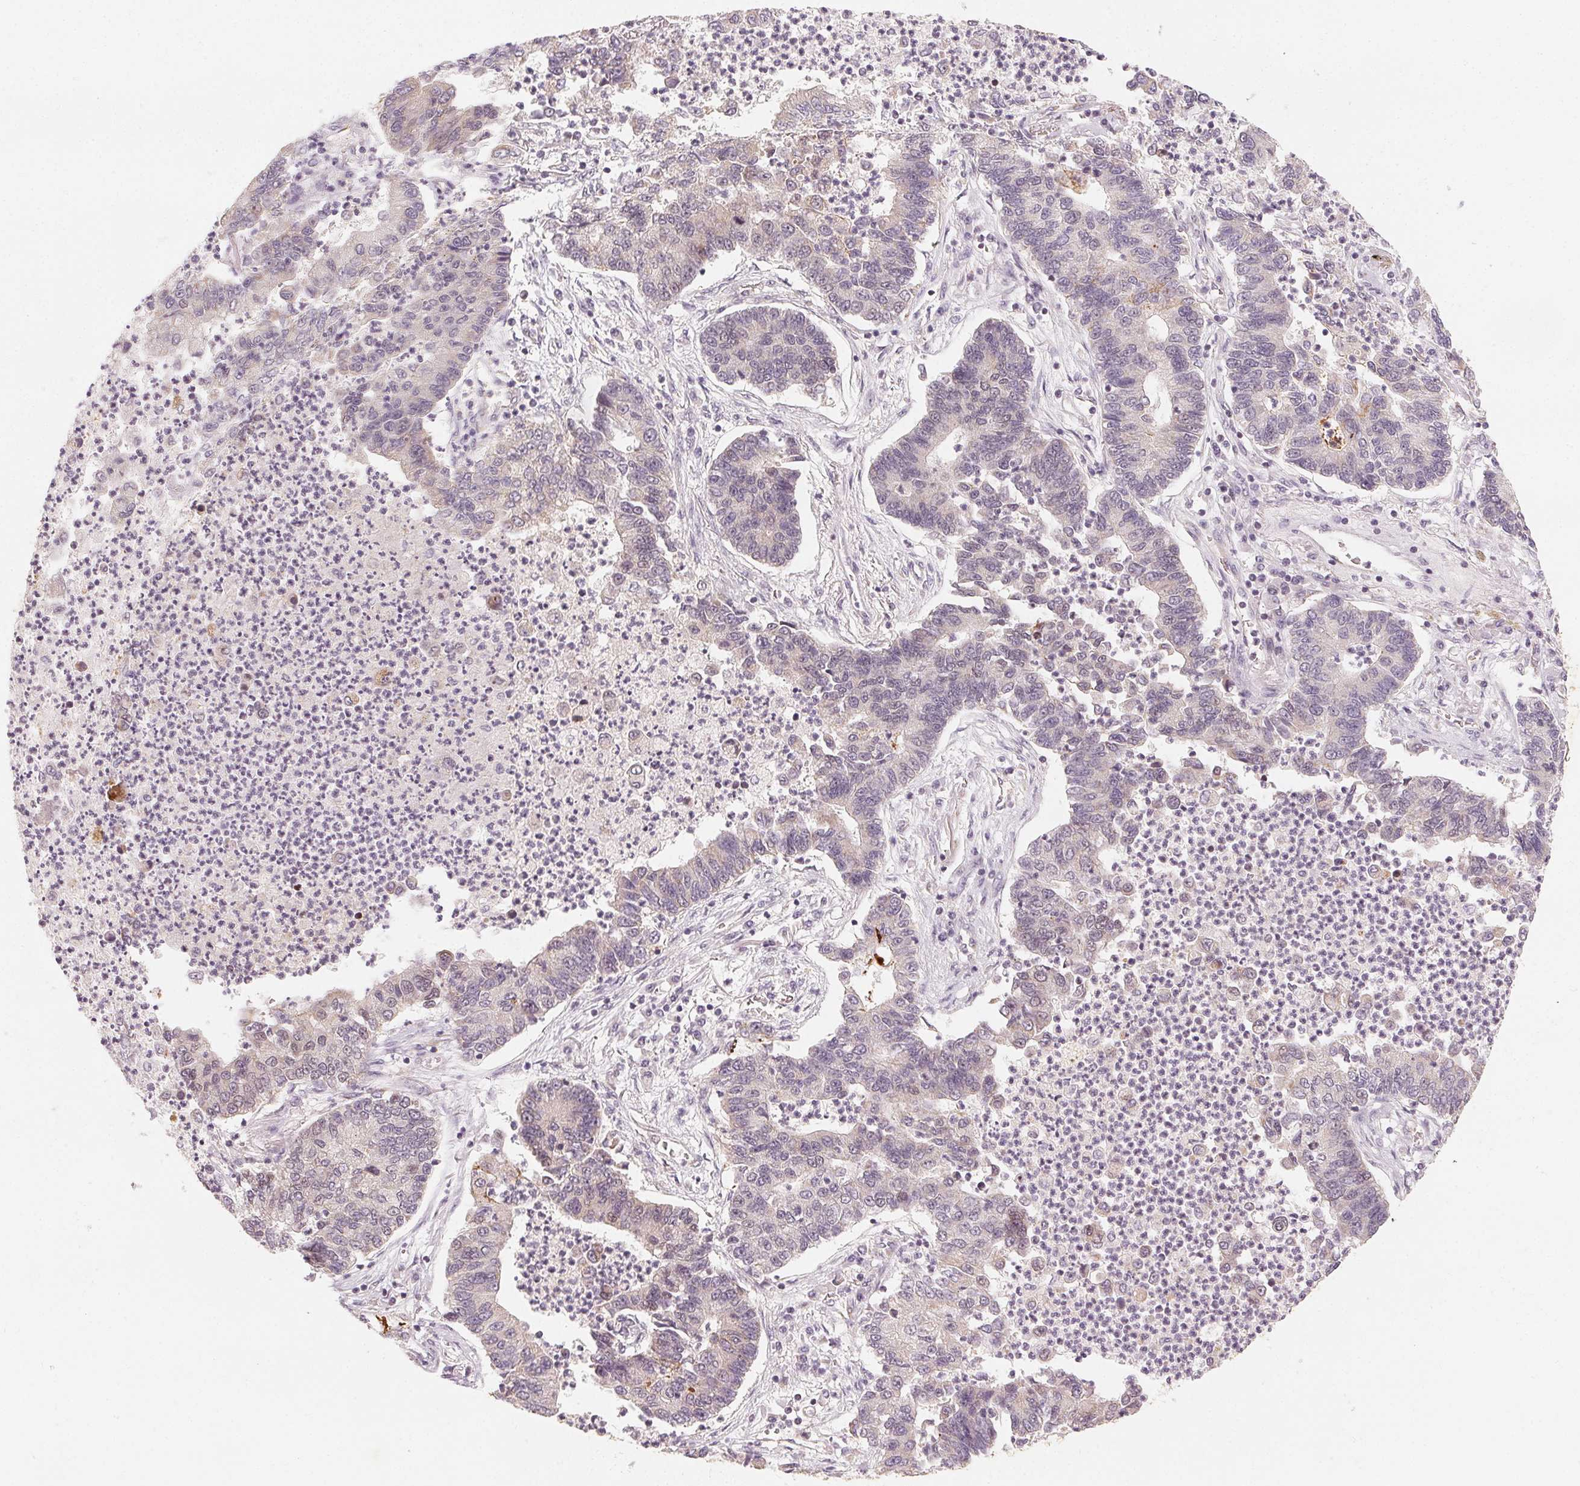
{"staining": {"intensity": "weak", "quantity": "<25%", "location": "cytoplasmic/membranous"}, "tissue": "lung cancer", "cell_type": "Tumor cells", "image_type": "cancer", "snomed": [{"axis": "morphology", "description": "Adenocarcinoma, NOS"}, {"axis": "topography", "description": "Lung"}], "caption": "Immunohistochemistry (IHC) photomicrograph of adenocarcinoma (lung) stained for a protein (brown), which demonstrates no positivity in tumor cells. (Immunohistochemistry (IHC), brightfield microscopy, high magnification).", "gene": "NCOA4", "patient": {"sex": "female", "age": 57}}